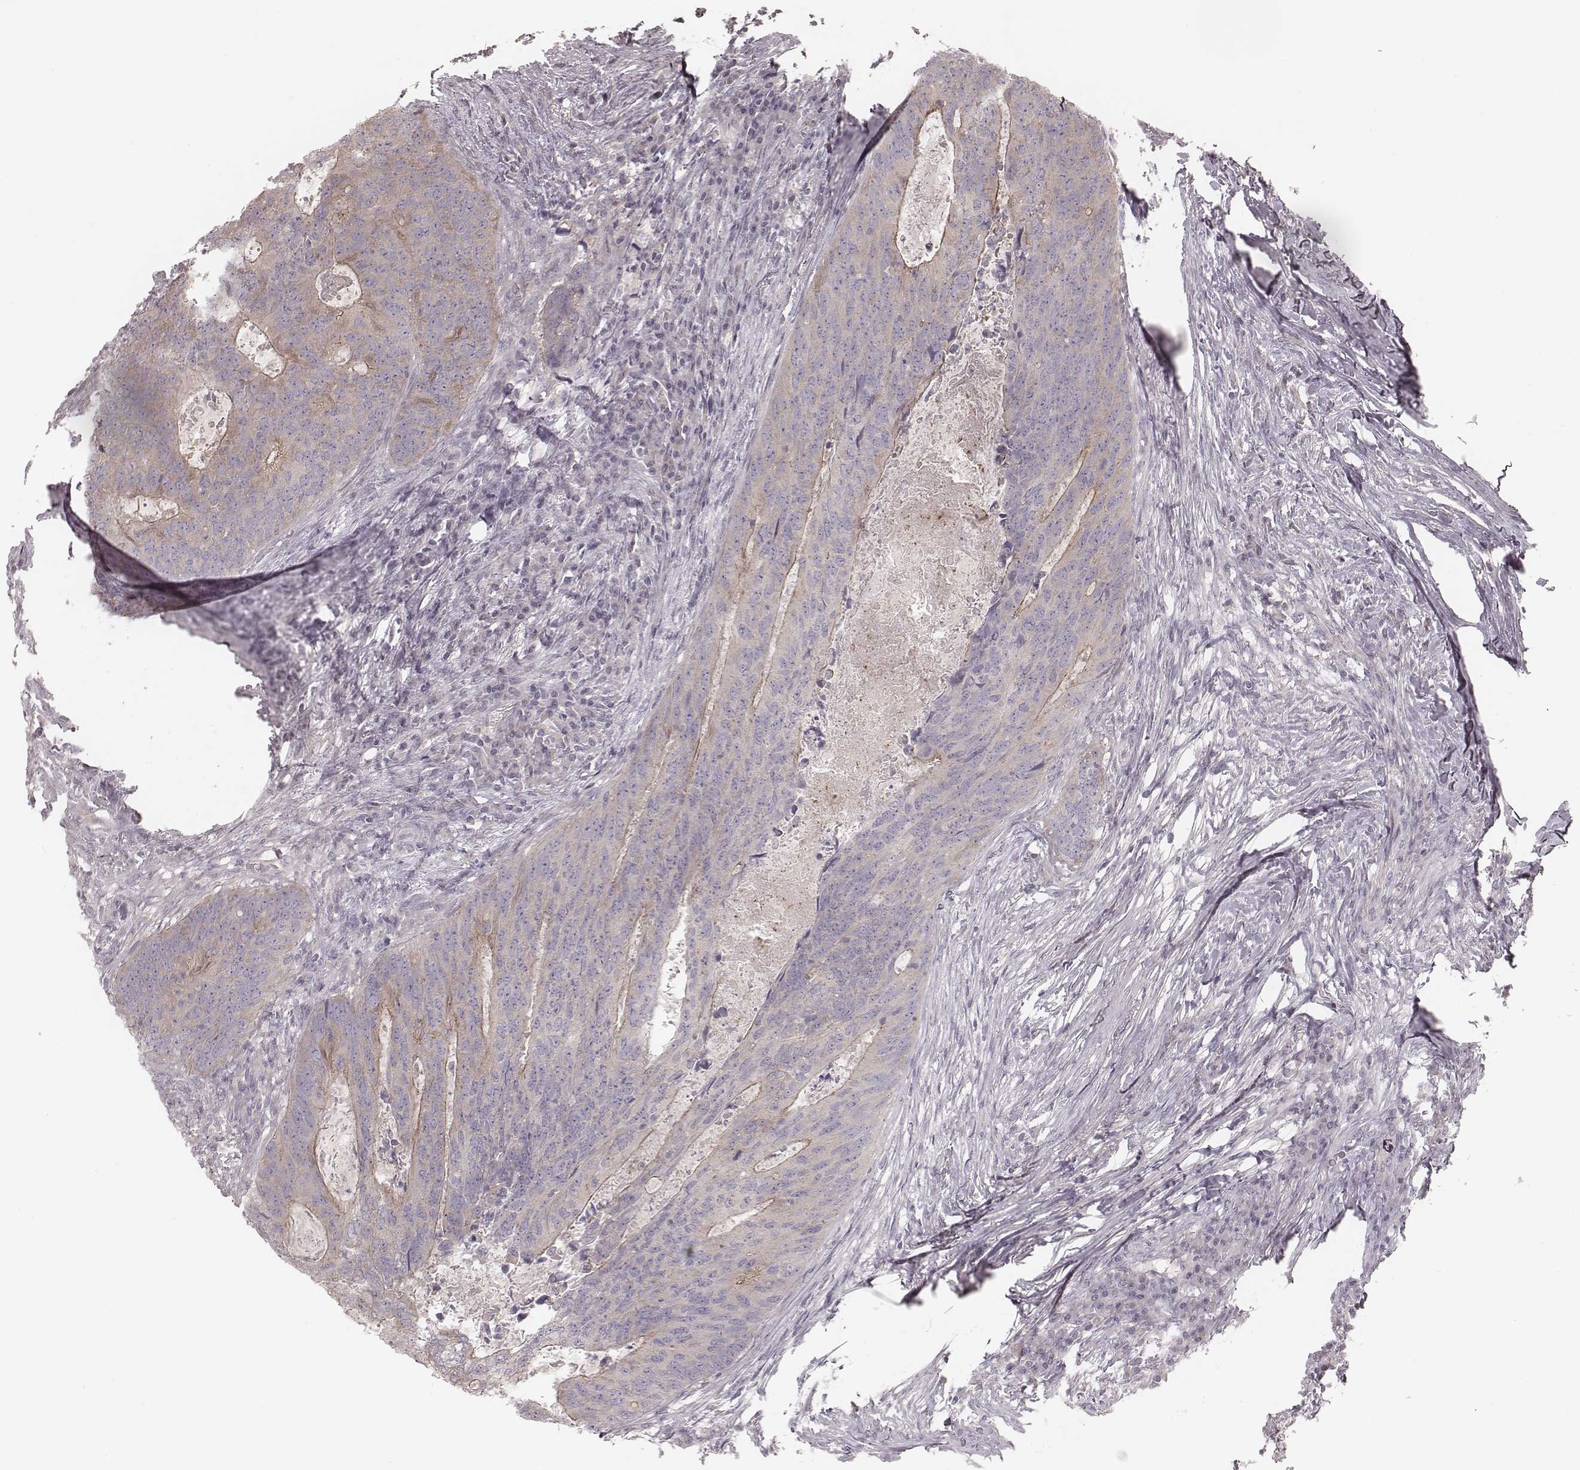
{"staining": {"intensity": "weak", "quantity": ">75%", "location": "cytoplasmic/membranous"}, "tissue": "colorectal cancer", "cell_type": "Tumor cells", "image_type": "cancer", "snomed": [{"axis": "morphology", "description": "Adenocarcinoma, NOS"}, {"axis": "topography", "description": "Colon"}], "caption": "Human colorectal adenocarcinoma stained with a protein marker shows weak staining in tumor cells.", "gene": "TDRD5", "patient": {"sex": "male", "age": 67}}